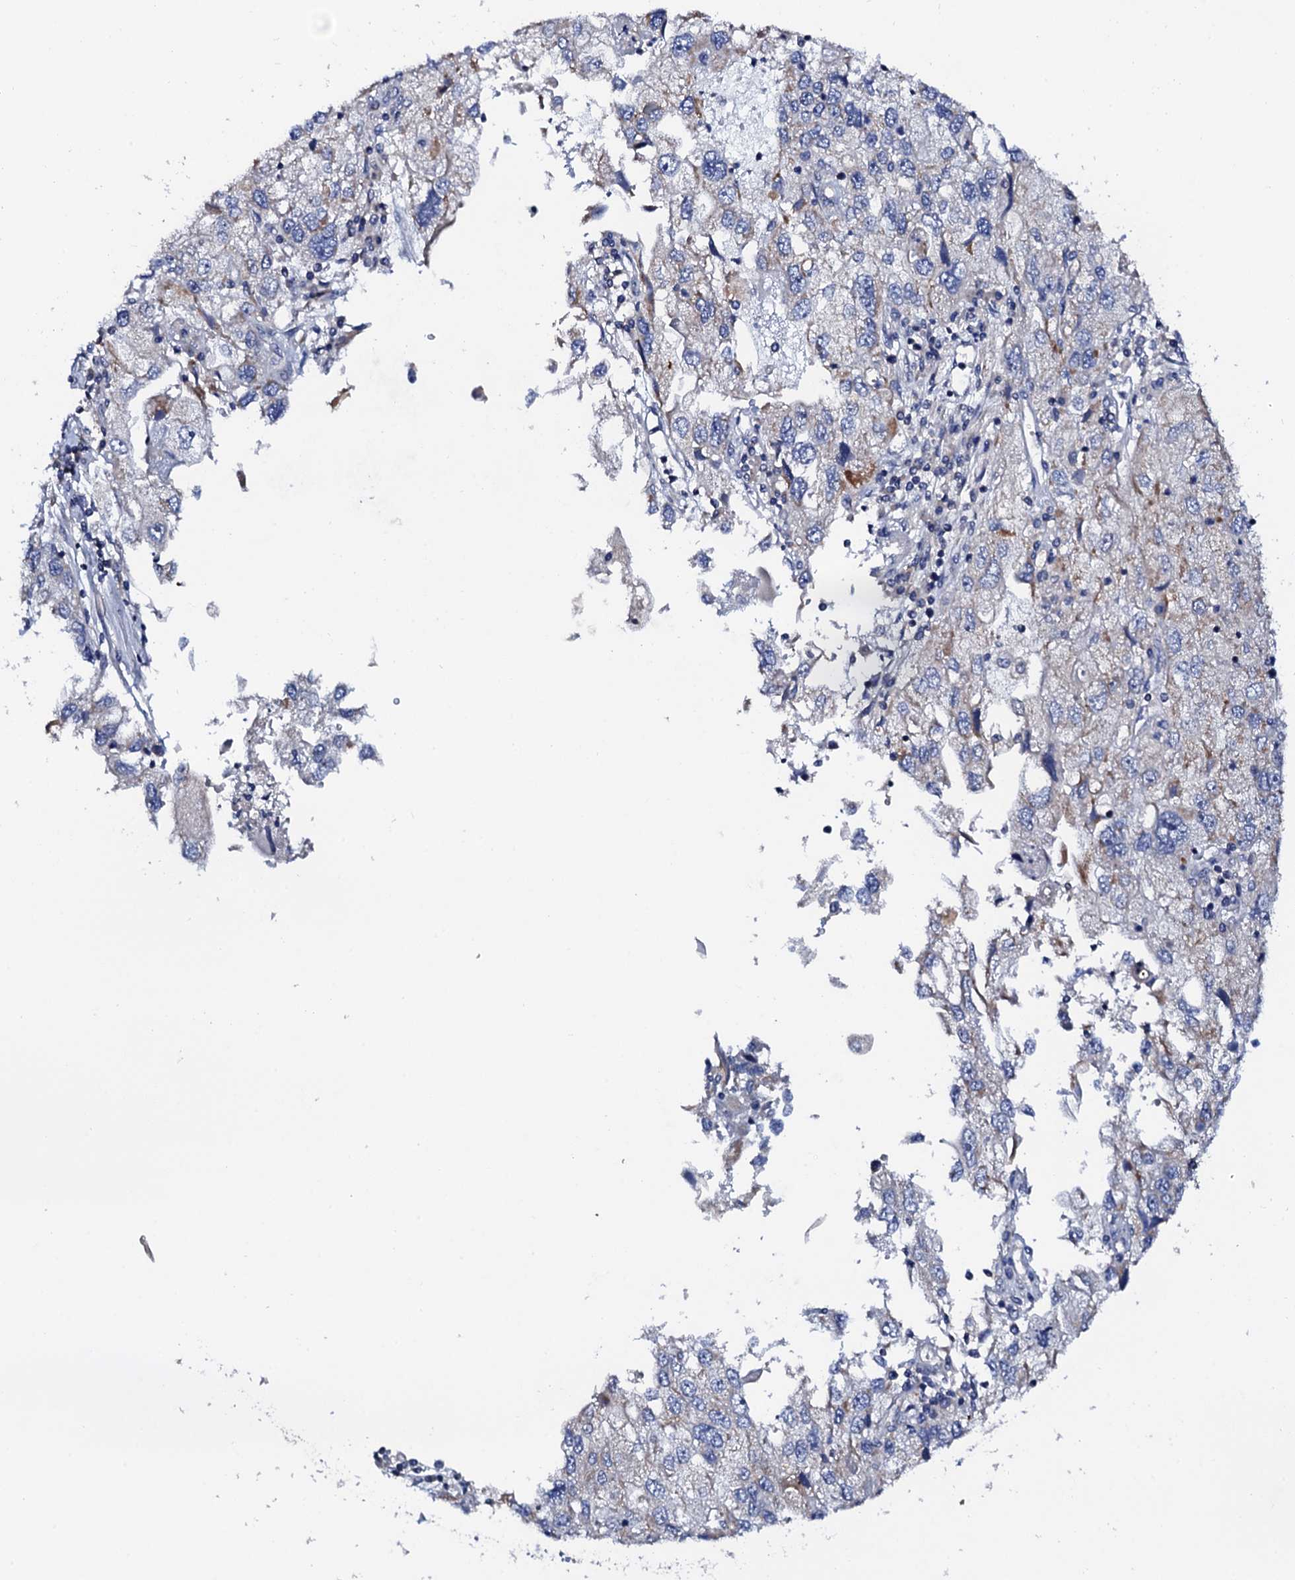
{"staining": {"intensity": "negative", "quantity": "none", "location": "none"}, "tissue": "endometrial cancer", "cell_type": "Tumor cells", "image_type": "cancer", "snomed": [{"axis": "morphology", "description": "Adenocarcinoma, NOS"}, {"axis": "topography", "description": "Endometrium"}], "caption": "The photomicrograph shows no staining of tumor cells in endometrial adenocarcinoma.", "gene": "MRPL48", "patient": {"sex": "female", "age": 49}}